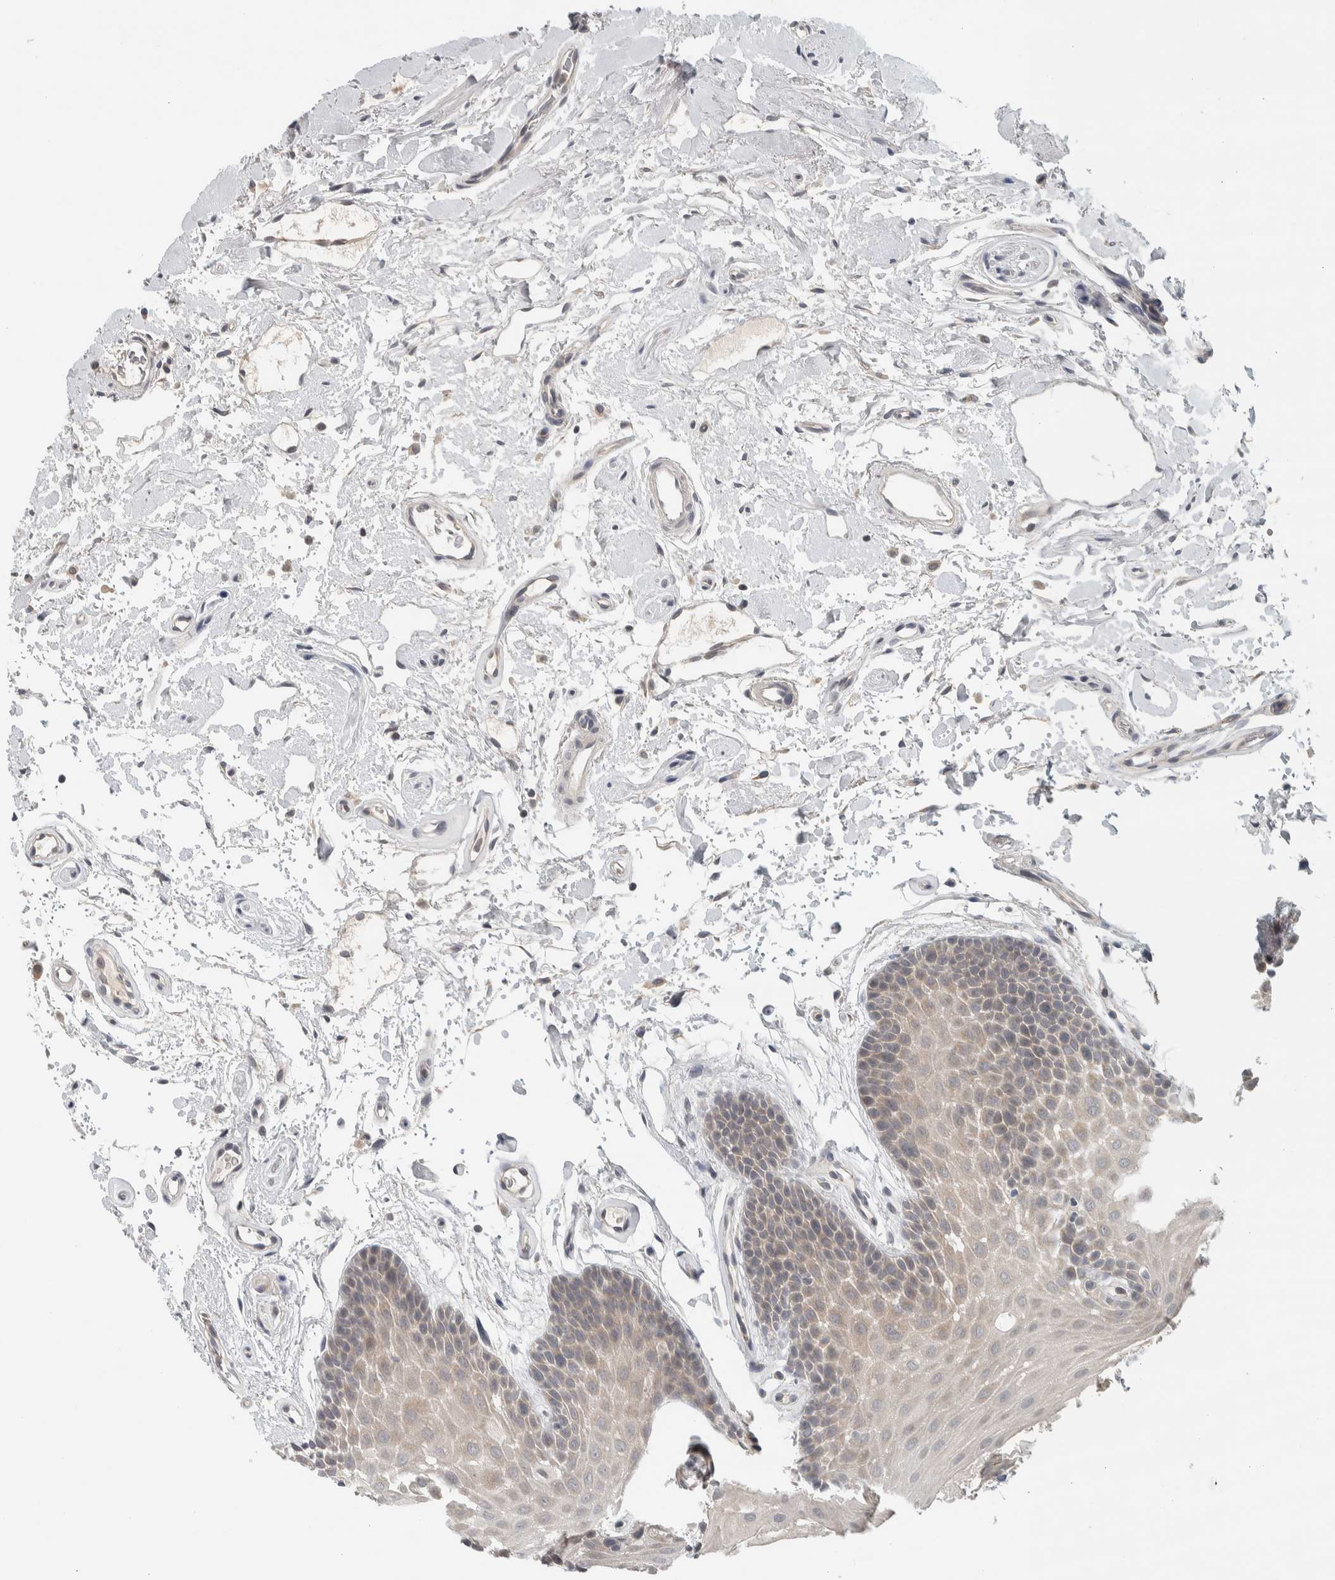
{"staining": {"intensity": "weak", "quantity": "<25%", "location": "cytoplasmic/membranous"}, "tissue": "oral mucosa", "cell_type": "Squamous epithelial cells", "image_type": "normal", "snomed": [{"axis": "morphology", "description": "Normal tissue, NOS"}, {"axis": "topography", "description": "Oral tissue"}], "caption": "DAB immunohistochemical staining of unremarkable oral mucosa shows no significant positivity in squamous epithelial cells. (Stains: DAB IHC with hematoxylin counter stain, Microscopy: brightfield microscopy at high magnification).", "gene": "AFP", "patient": {"sex": "male", "age": 62}}